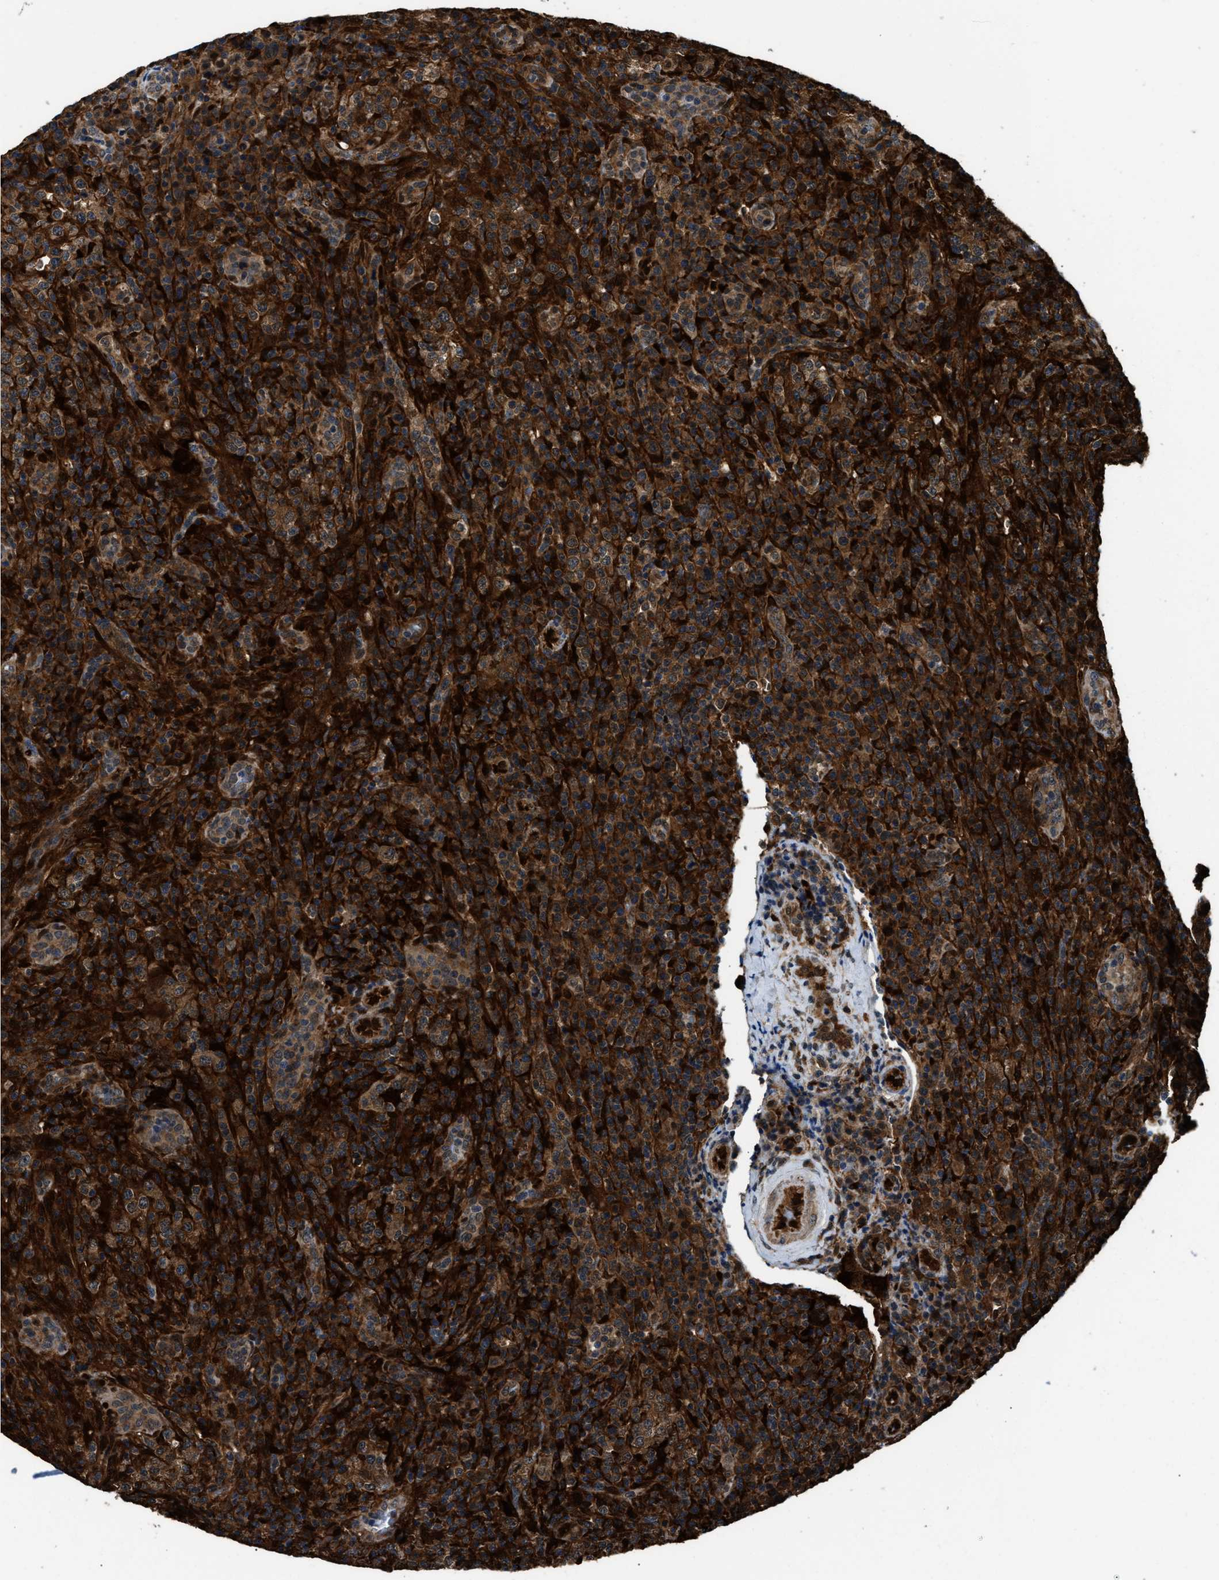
{"staining": {"intensity": "moderate", "quantity": ">75%", "location": "cytoplasmic/membranous"}, "tissue": "lymphoma", "cell_type": "Tumor cells", "image_type": "cancer", "snomed": [{"axis": "morphology", "description": "Malignant lymphoma, non-Hodgkin's type, High grade"}, {"axis": "topography", "description": "Lymph node"}], "caption": "Protein expression analysis of human high-grade malignant lymphoma, non-Hodgkin's type reveals moderate cytoplasmic/membranous staining in approximately >75% of tumor cells.", "gene": "PPA1", "patient": {"sex": "female", "age": 76}}